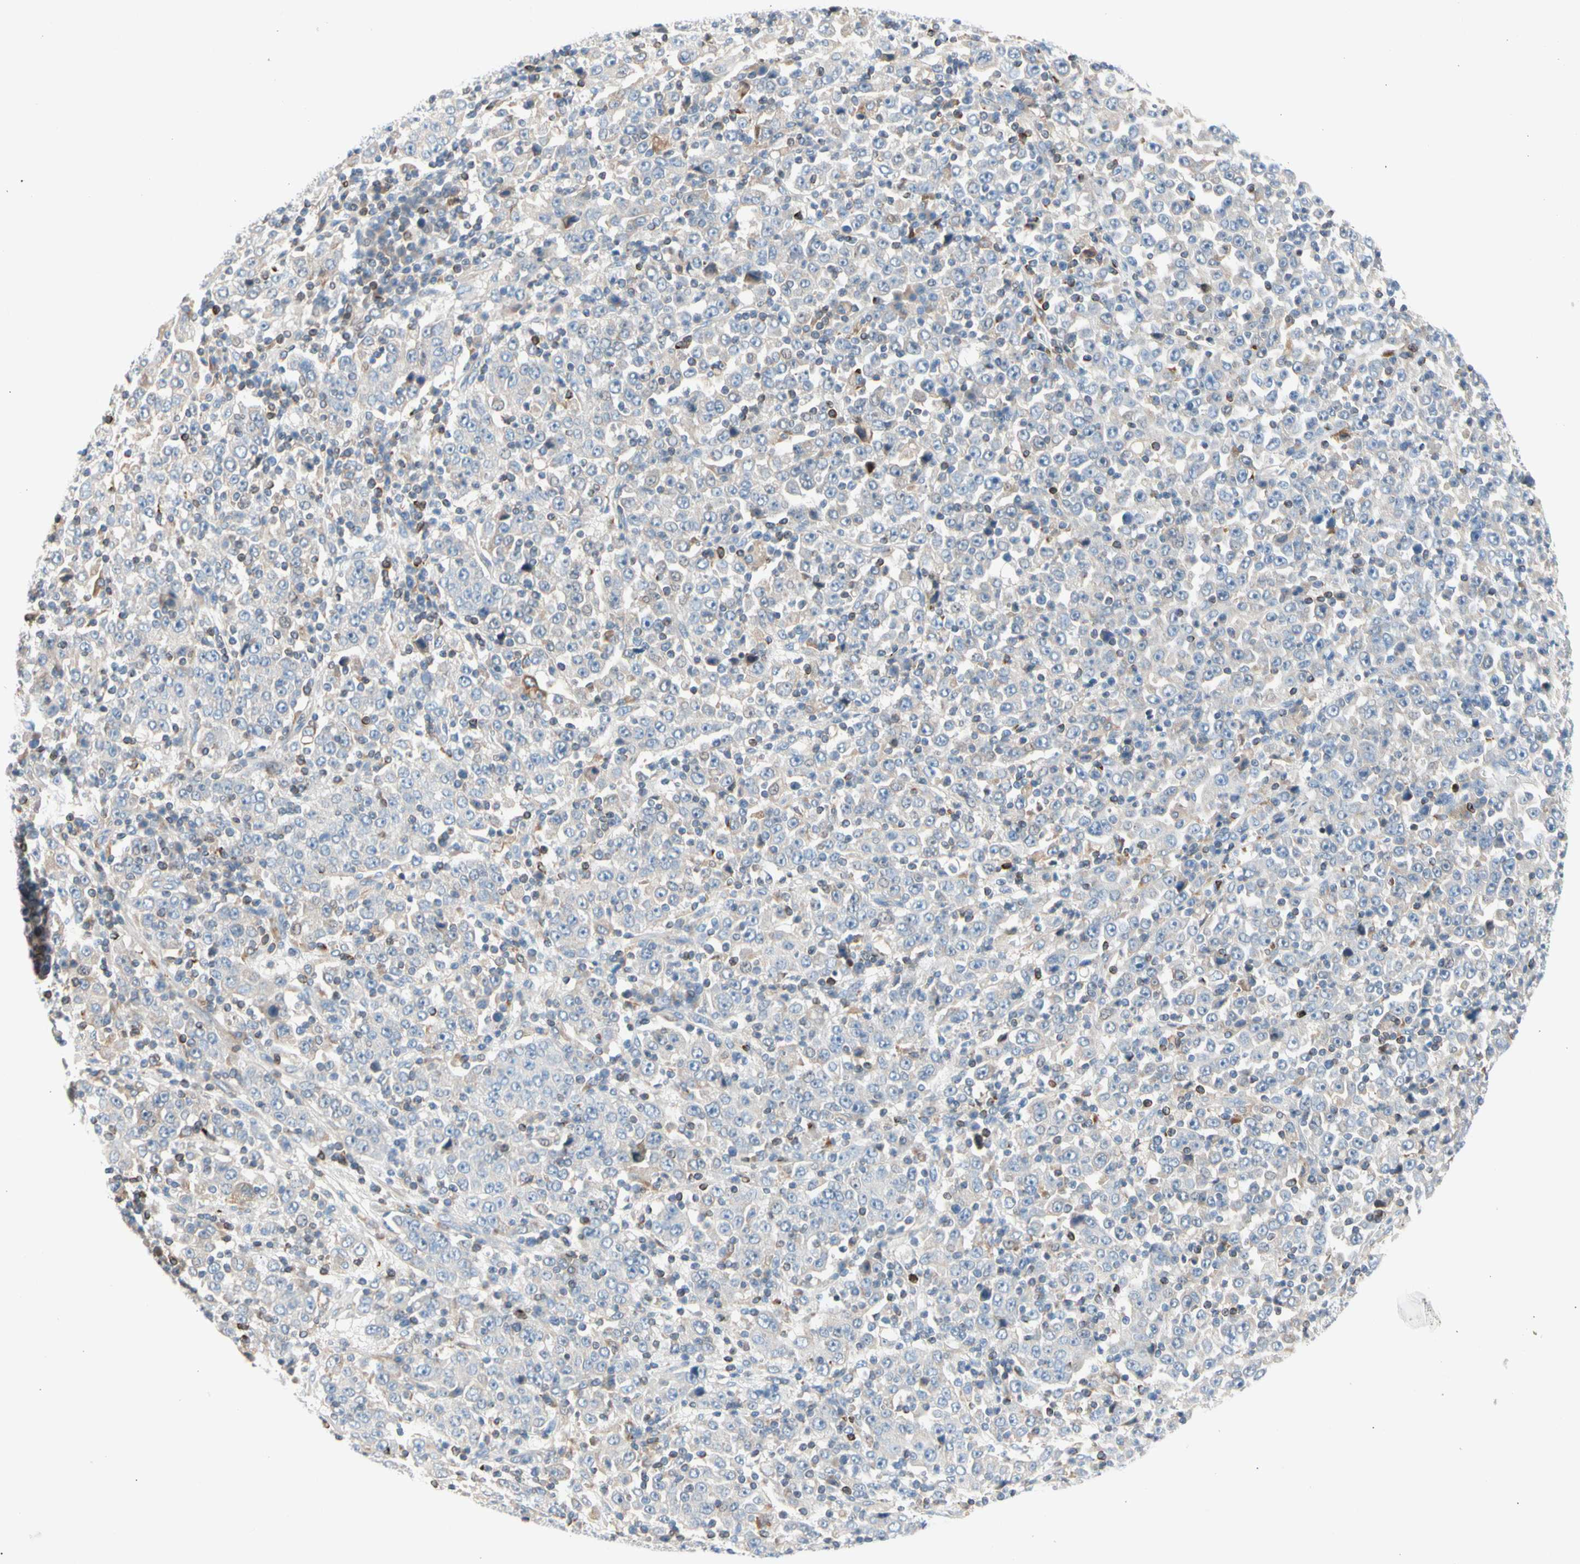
{"staining": {"intensity": "negative", "quantity": "none", "location": "none"}, "tissue": "stomach cancer", "cell_type": "Tumor cells", "image_type": "cancer", "snomed": [{"axis": "morphology", "description": "Normal tissue, NOS"}, {"axis": "morphology", "description": "Adenocarcinoma, NOS"}, {"axis": "topography", "description": "Stomach, upper"}, {"axis": "topography", "description": "Stomach"}], "caption": "Immunohistochemical staining of stomach cancer (adenocarcinoma) demonstrates no significant positivity in tumor cells.", "gene": "MAP3K3", "patient": {"sex": "male", "age": 59}}